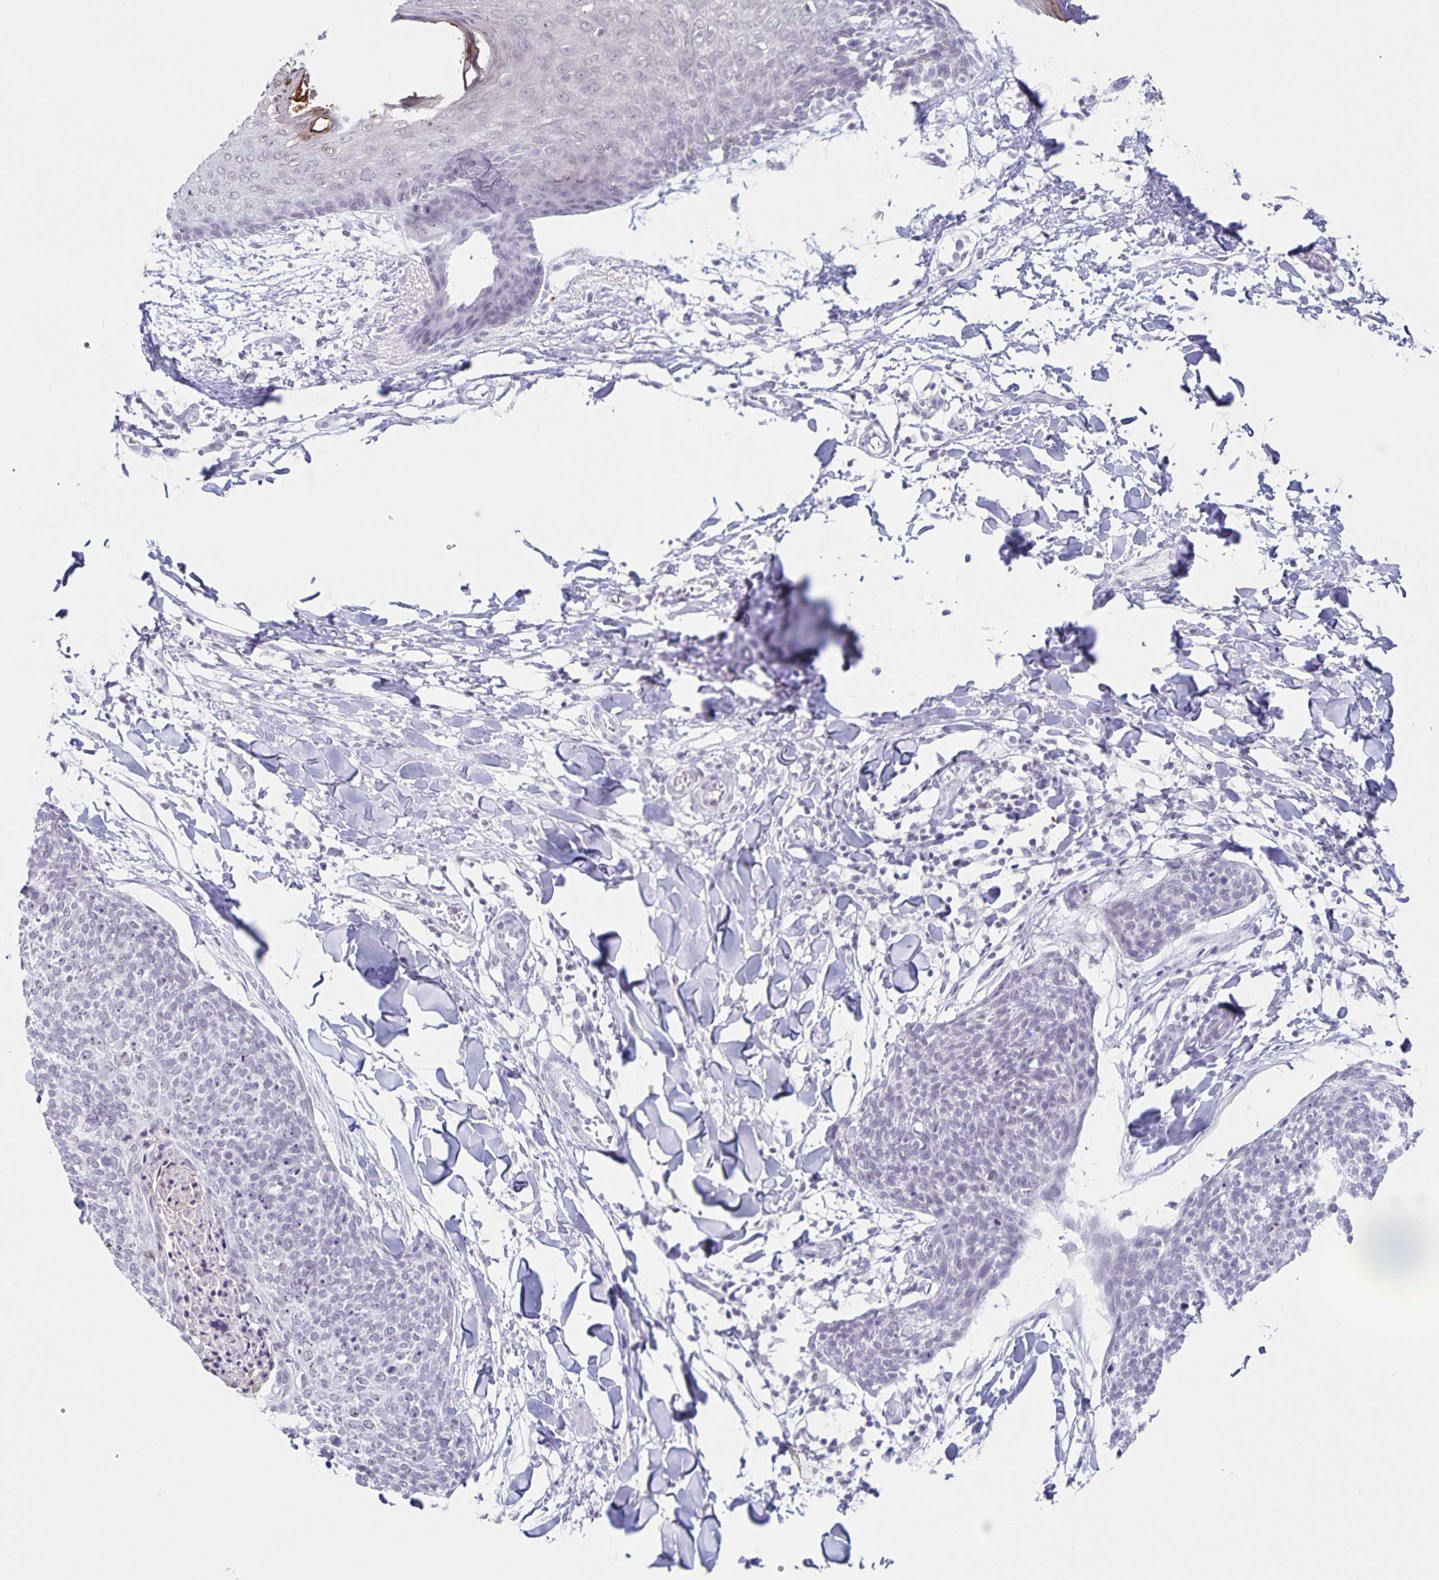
{"staining": {"intensity": "negative", "quantity": "none", "location": "none"}, "tissue": "skin cancer", "cell_type": "Tumor cells", "image_type": "cancer", "snomed": [{"axis": "morphology", "description": "Squamous cell carcinoma, NOS"}, {"axis": "topography", "description": "Skin"}, {"axis": "topography", "description": "Vulva"}], "caption": "Tumor cells show no significant protein positivity in skin cancer (squamous cell carcinoma).", "gene": "LCE6A", "patient": {"sex": "female", "age": 75}}